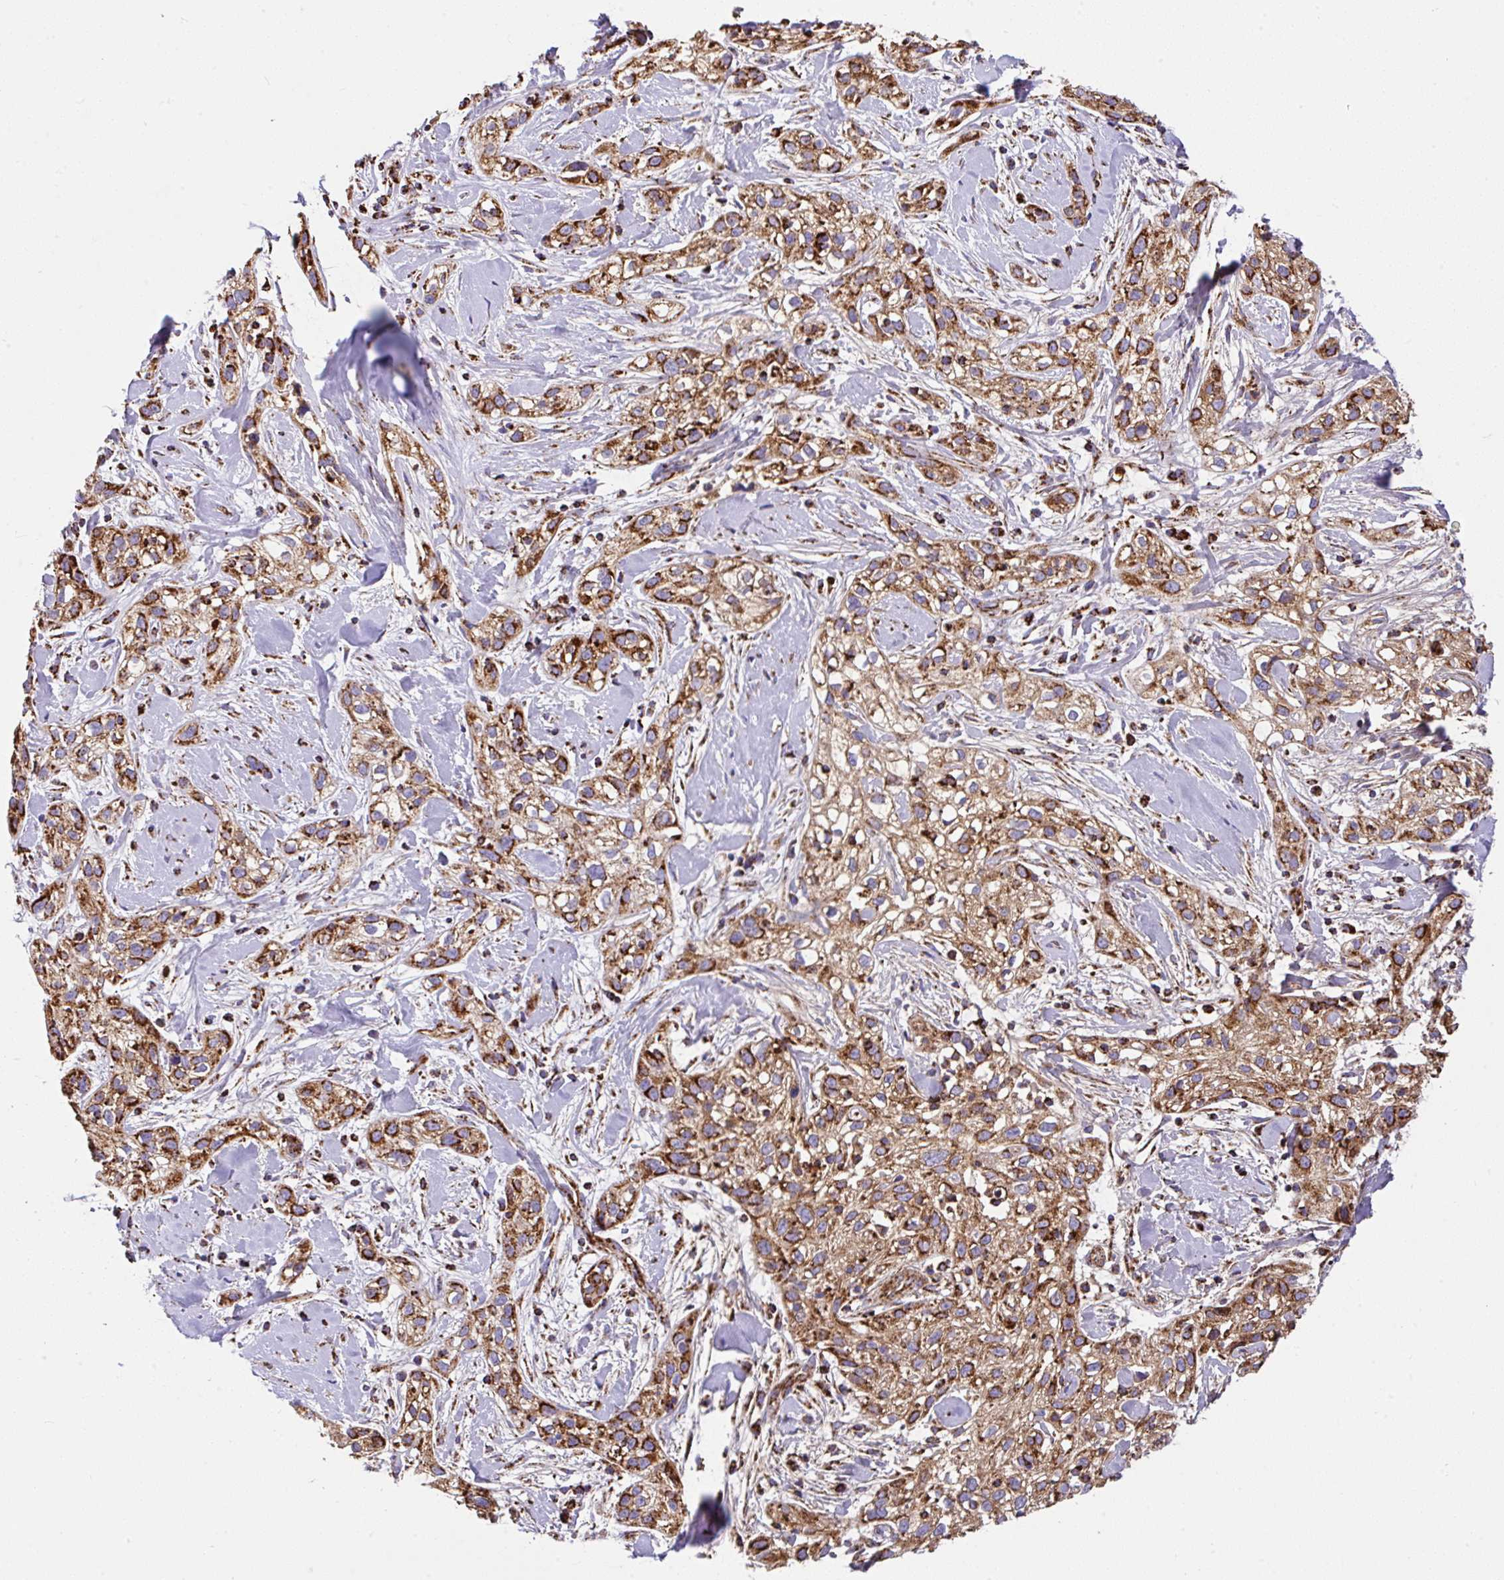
{"staining": {"intensity": "strong", "quantity": ">75%", "location": "cytoplasmic/membranous"}, "tissue": "skin cancer", "cell_type": "Tumor cells", "image_type": "cancer", "snomed": [{"axis": "morphology", "description": "Squamous cell carcinoma, NOS"}, {"axis": "topography", "description": "Skin"}], "caption": "This micrograph displays immunohistochemistry staining of human squamous cell carcinoma (skin), with high strong cytoplasmic/membranous staining in about >75% of tumor cells.", "gene": "ANKRD33B", "patient": {"sex": "male", "age": 82}}